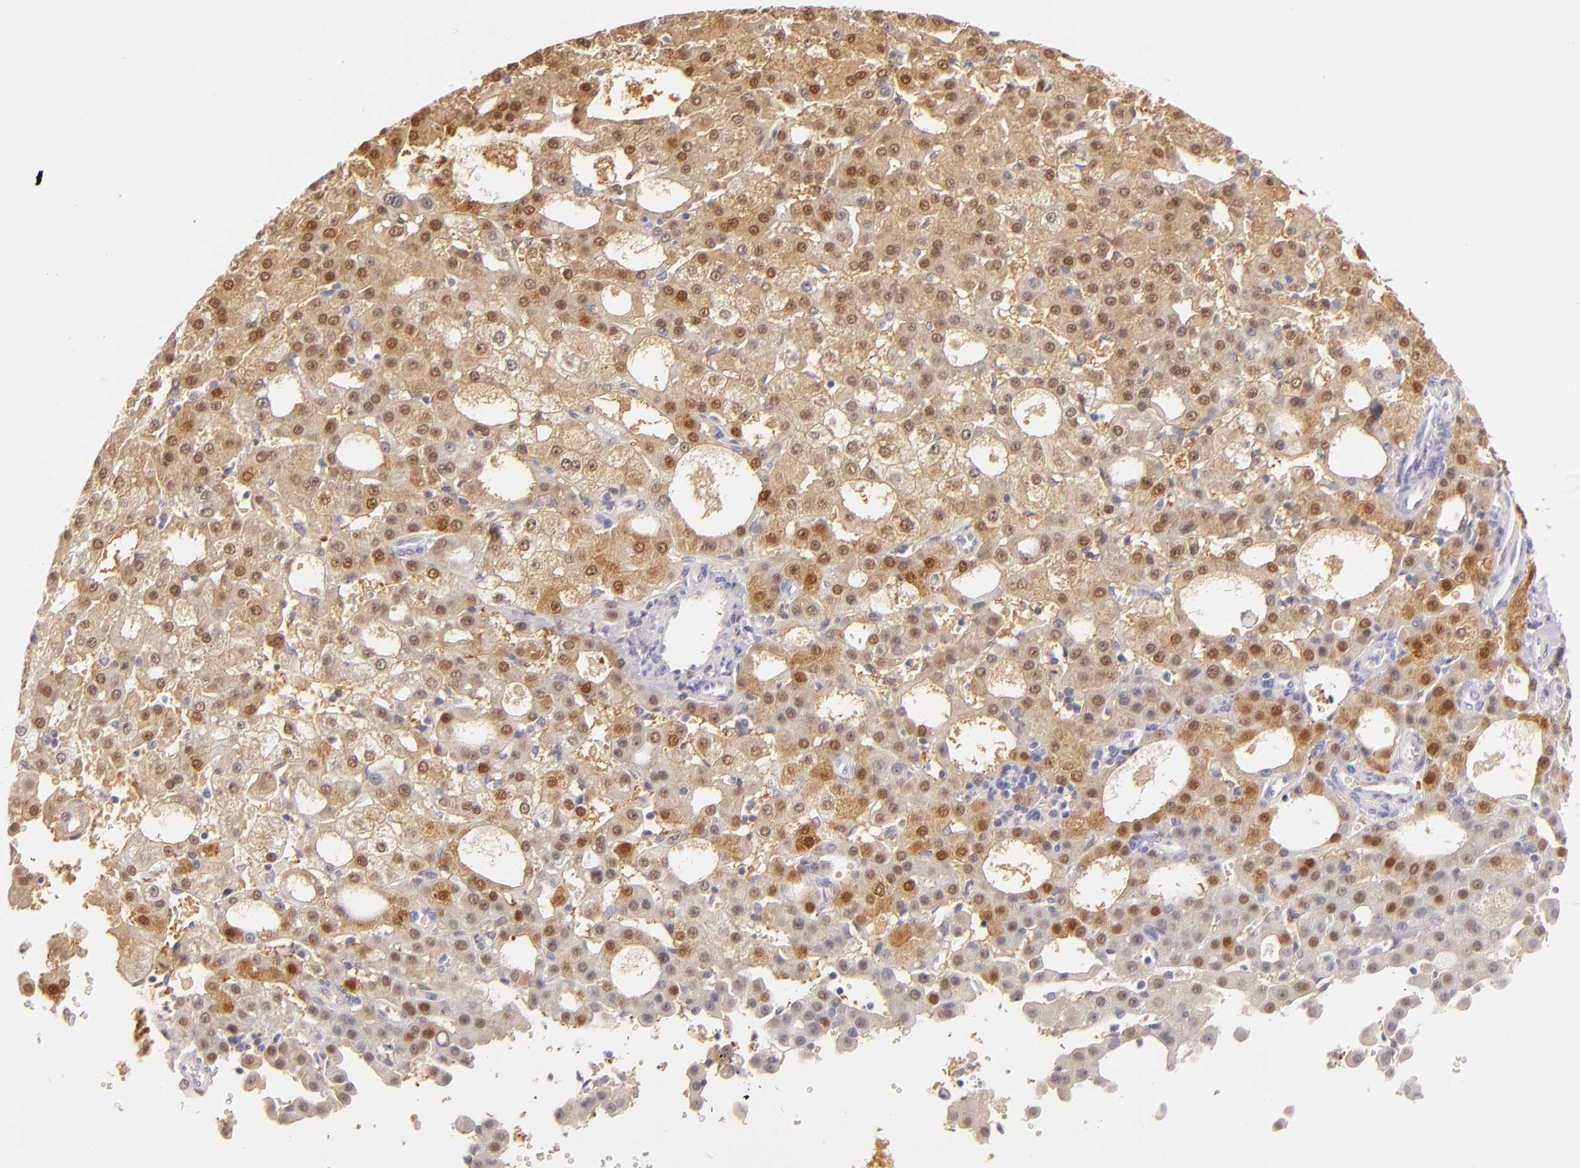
{"staining": {"intensity": "moderate", "quantity": ">75%", "location": "cytoplasmic/membranous"}, "tissue": "liver cancer", "cell_type": "Tumor cells", "image_type": "cancer", "snomed": [{"axis": "morphology", "description": "Carcinoma, Hepatocellular, NOS"}, {"axis": "topography", "description": "Liver"}], "caption": "This image reveals liver hepatocellular carcinoma stained with immunohistochemistry to label a protein in brown. The cytoplasmic/membranous of tumor cells show moderate positivity for the protein. Nuclei are counter-stained blue.", "gene": "FABP1", "patient": {"sex": "male", "age": 47}}